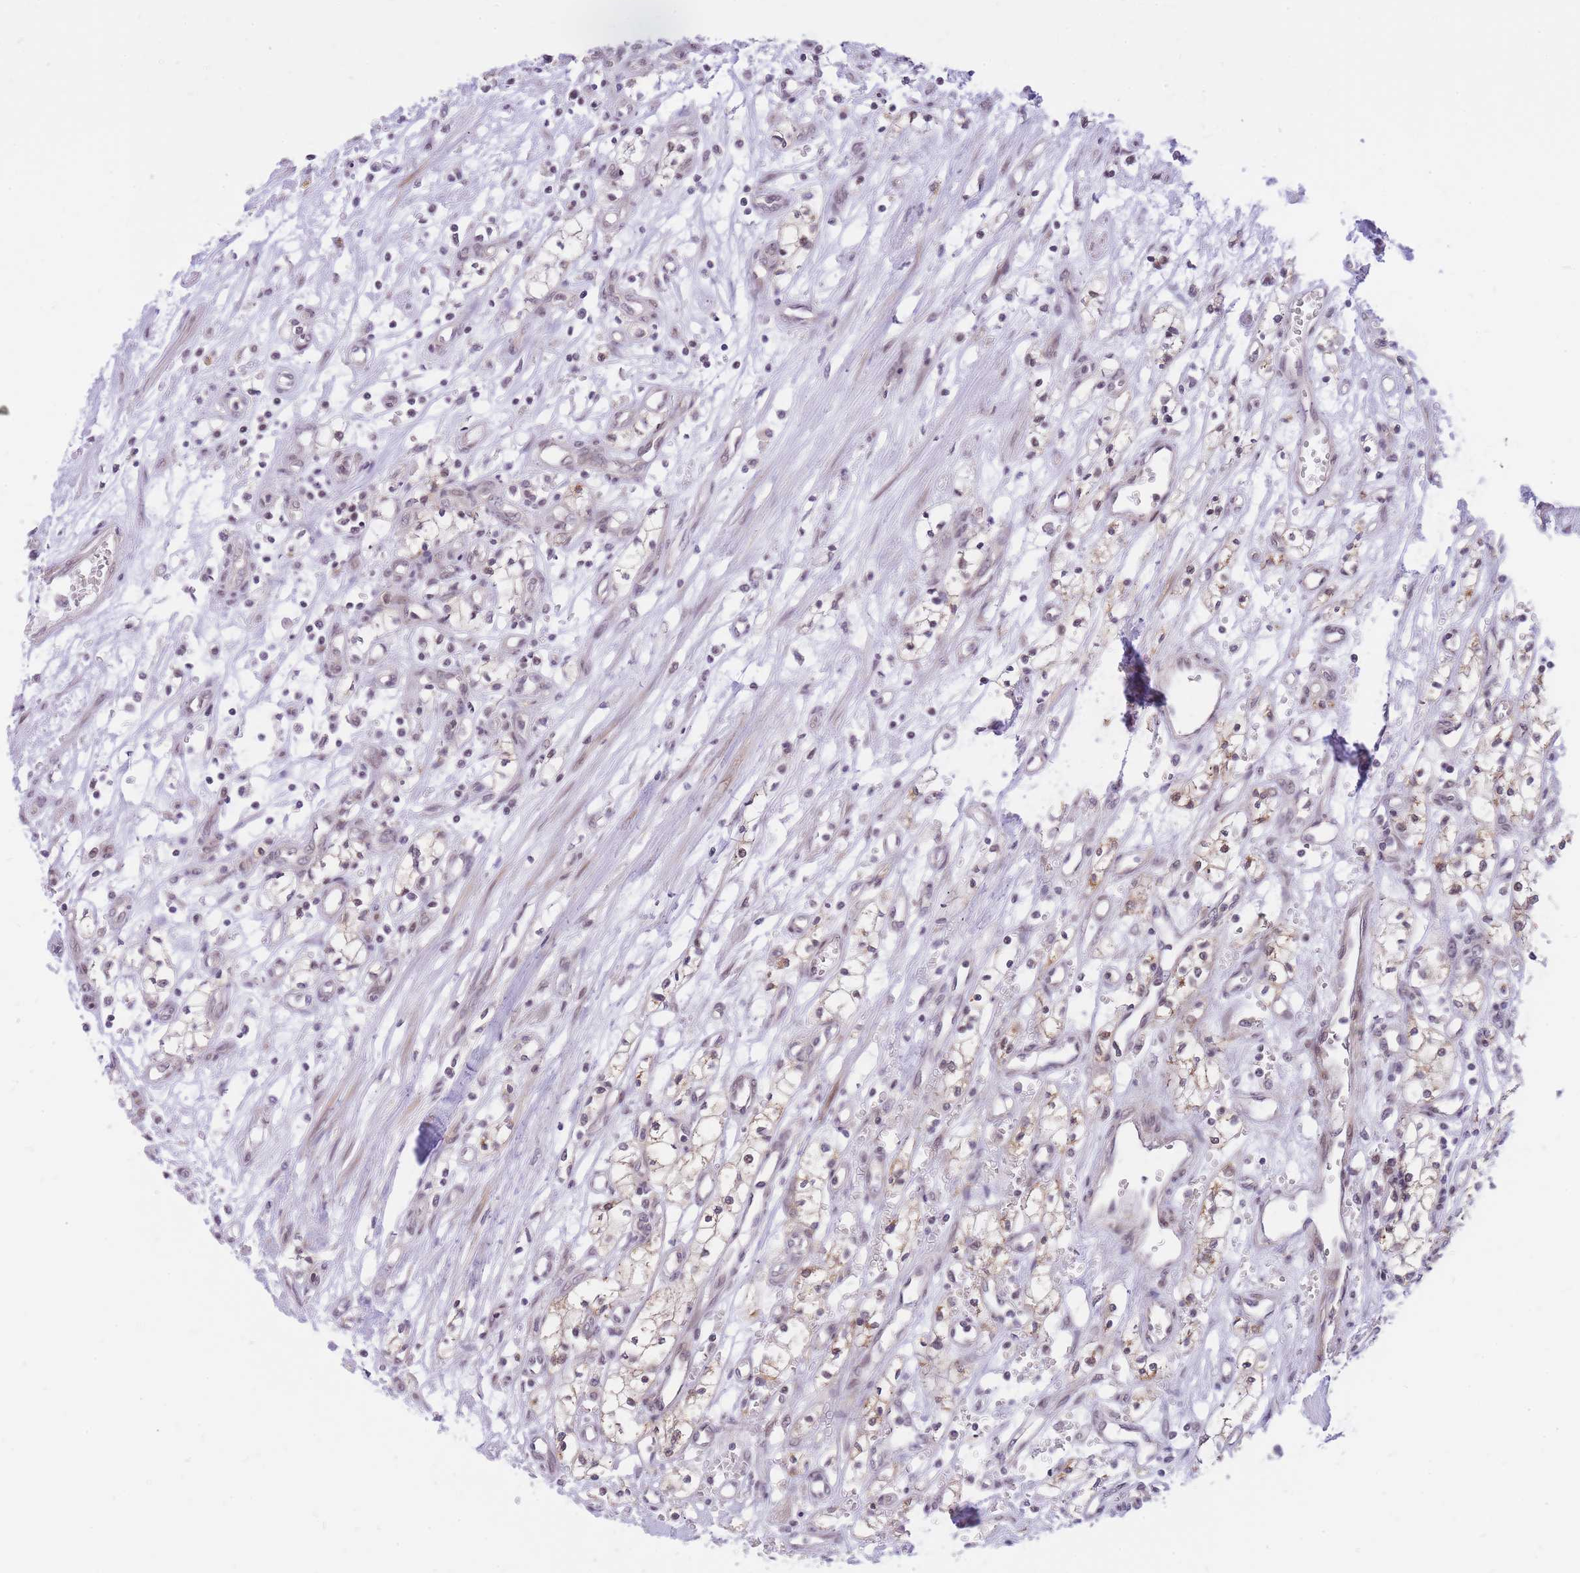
{"staining": {"intensity": "weak", "quantity": "<25%", "location": "cytoplasmic/membranous"}, "tissue": "renal cancer", "cell_type": "Tumor cells", "image_type": "cancer", "snomed": [{"axis": "morphology", "description": "Adenocarcinoma, NOS"}, {"axis": "topography", "description": "Kidney"}], "caption": "Tumor cells show no significant positivity in adenocarcinoma (renal).", "gene": "MINDY2", "patient": {"sex": "male", "age": 59}}